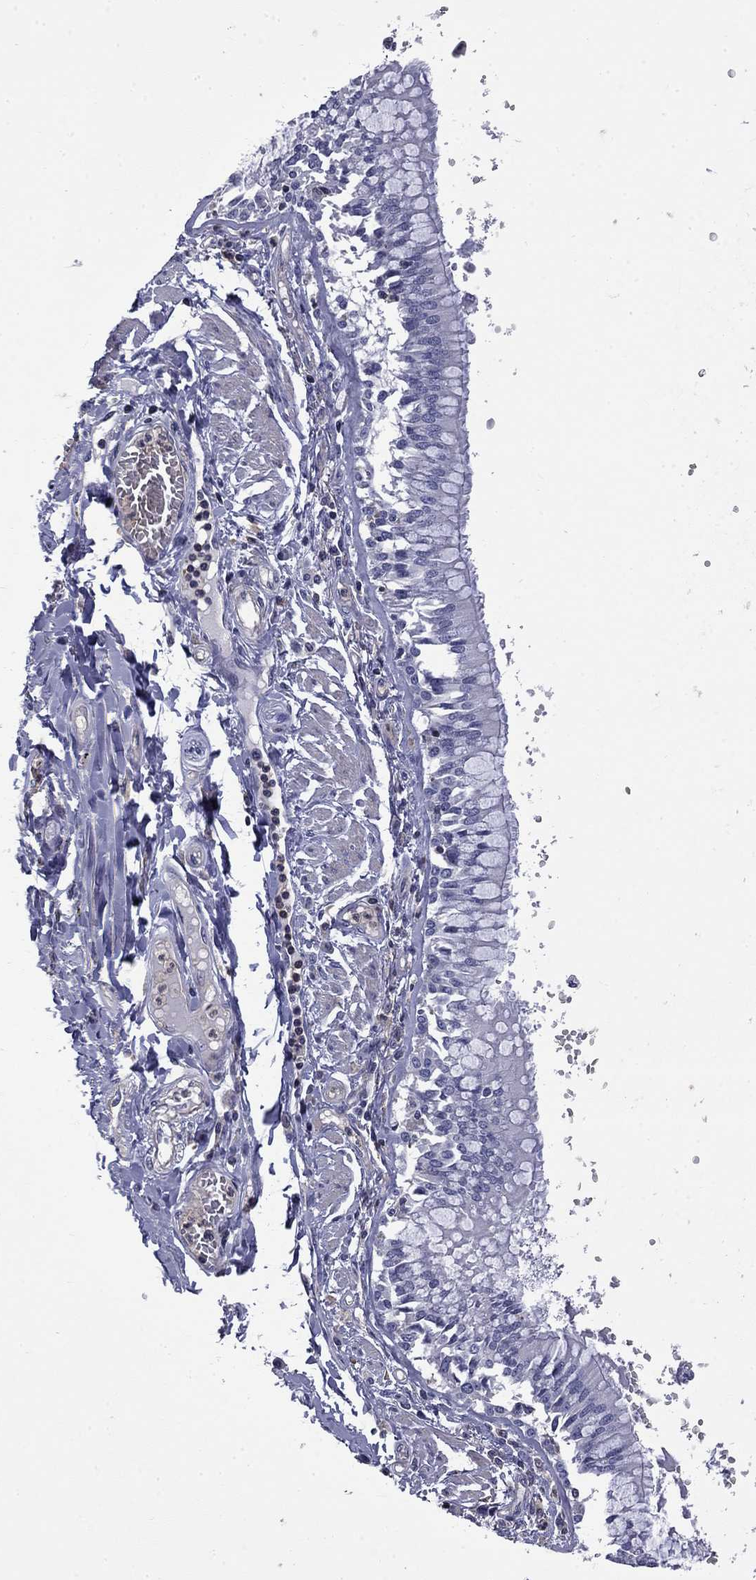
{"staining": {"intensity": "negative", "quantity": "none", "location": "none"}, "tissue": "bronchus", "cell_type": "Respiratory epithelial cells", "image_type": "normal", "snomed": [{"axis": "morphology", "description": "Normal tissue, NOS"}, {"axis": "morphology", "description": "Squamous cell carcinoma, NOS"}, {"axis": "topography", "description": "Cartilage tissue"}, {"axis": "topography", "description": "Bronchus"}, {"axis": "topography", "description": "Lung"}], "caption": "The image shows no significant expression in respiratory epithelial cells of bronchus. (Immunohistochemistry (ihc), brightfield microscopy, high magnification).", "gene": "ARHGAP45", "patient": {"sex": "female", "age": 49}}